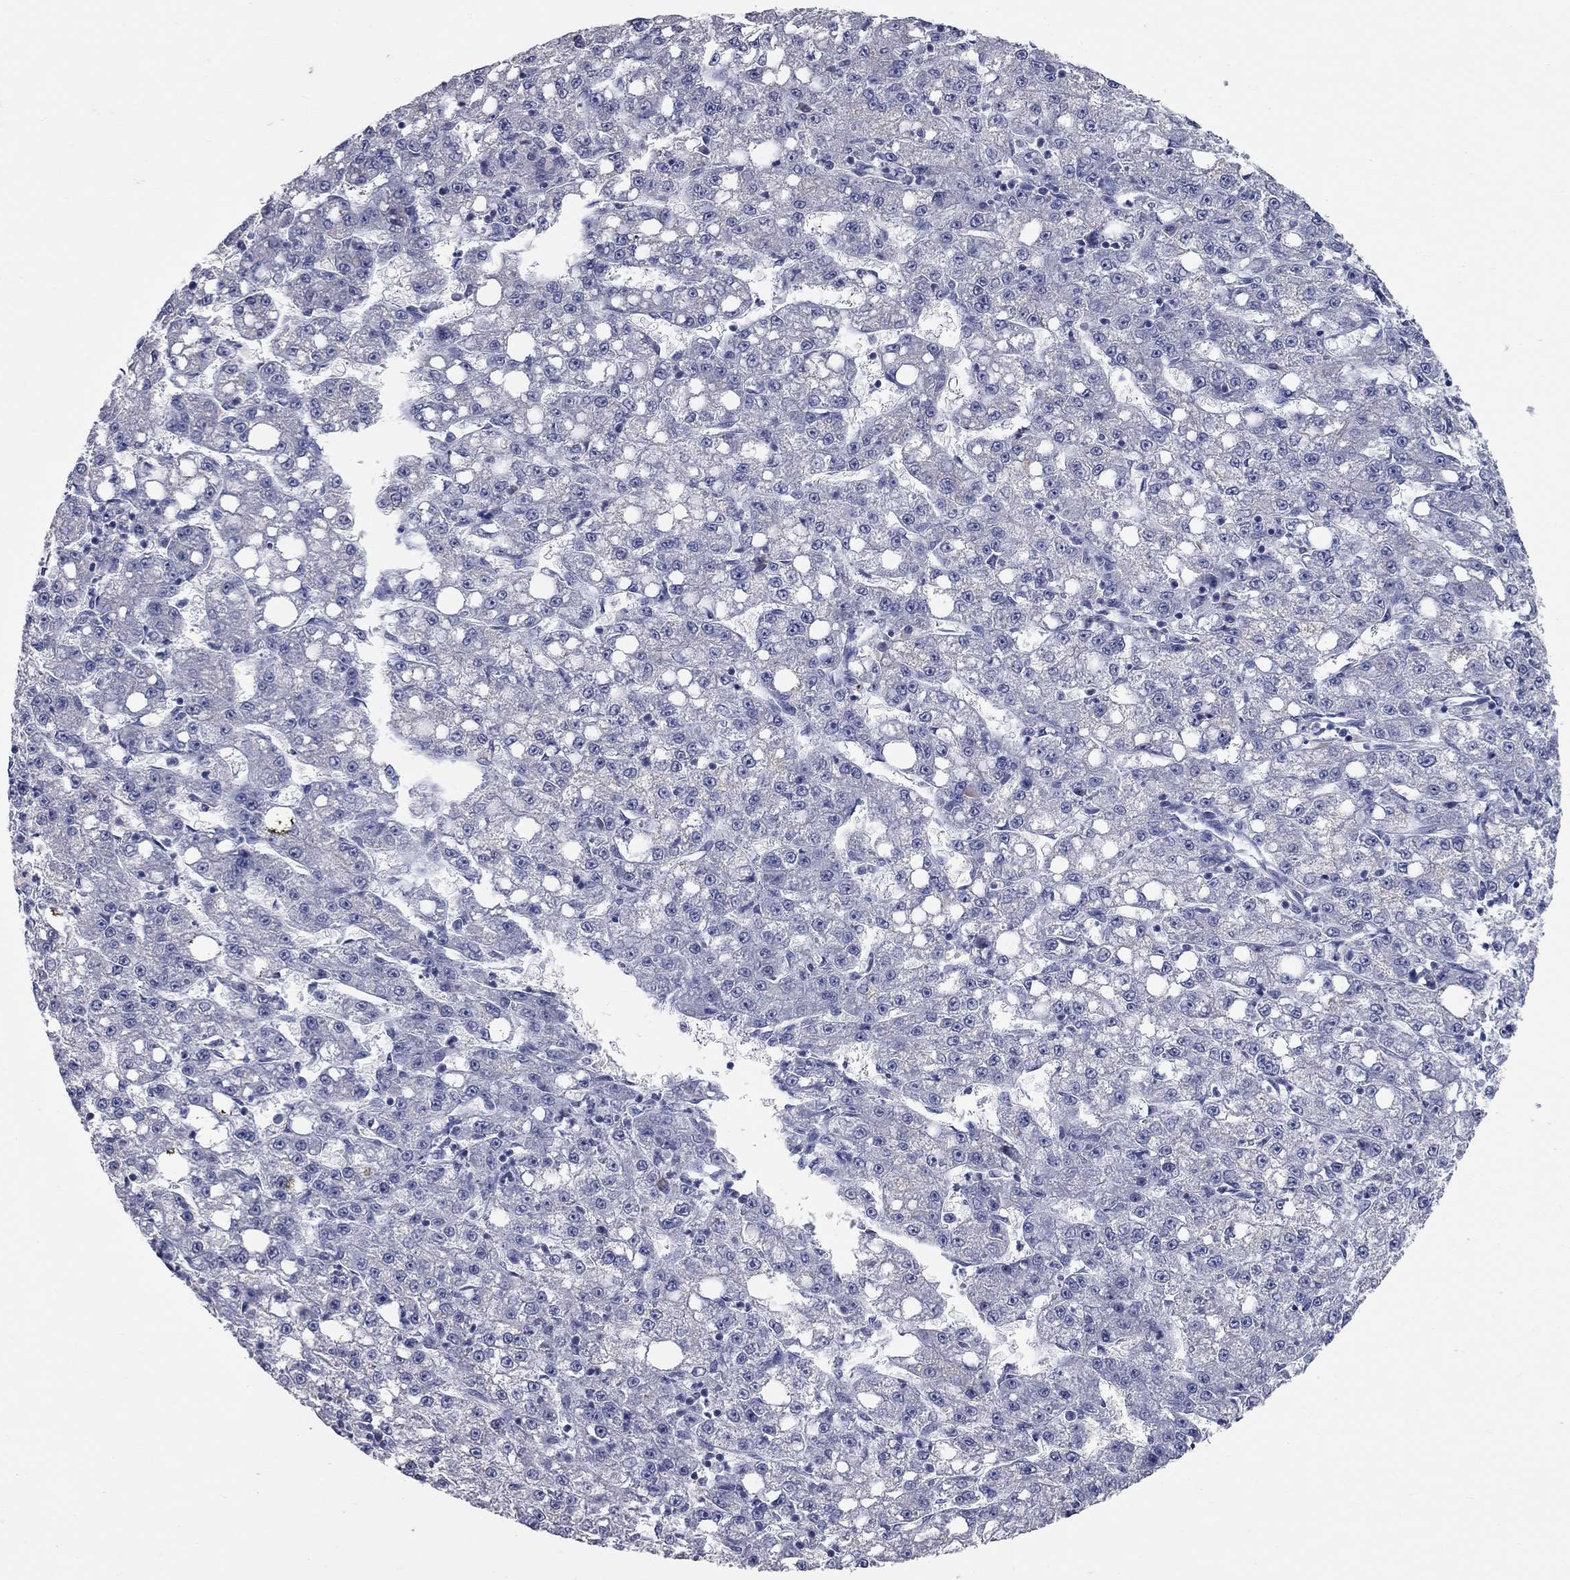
{"staining": {"intensity": "negative", "quantity": "none", "location": "none"}, "tissue": "liver cancer", "cell_type": "Tumor cells", "image_type": "cancer", "snomed": [{"axis": "morphology", "description": "Carcinoma, Hepatocellular, NOS"}, {"axis": "topography", "description": "Liver"}], "caption": "DAB immunohistochemical staining of human liver hepatocellular carcinoma displays no significant staining in tumor cells. The staining was performed using DAB (3,3'-diaminobenzidine) to visualize the protein expression in brown, while the nuclei were stained in blue with hematoxylin (Magnification: 20x).", "gene": "SYT12", "patient": {"sex": "female", "age": 65}}